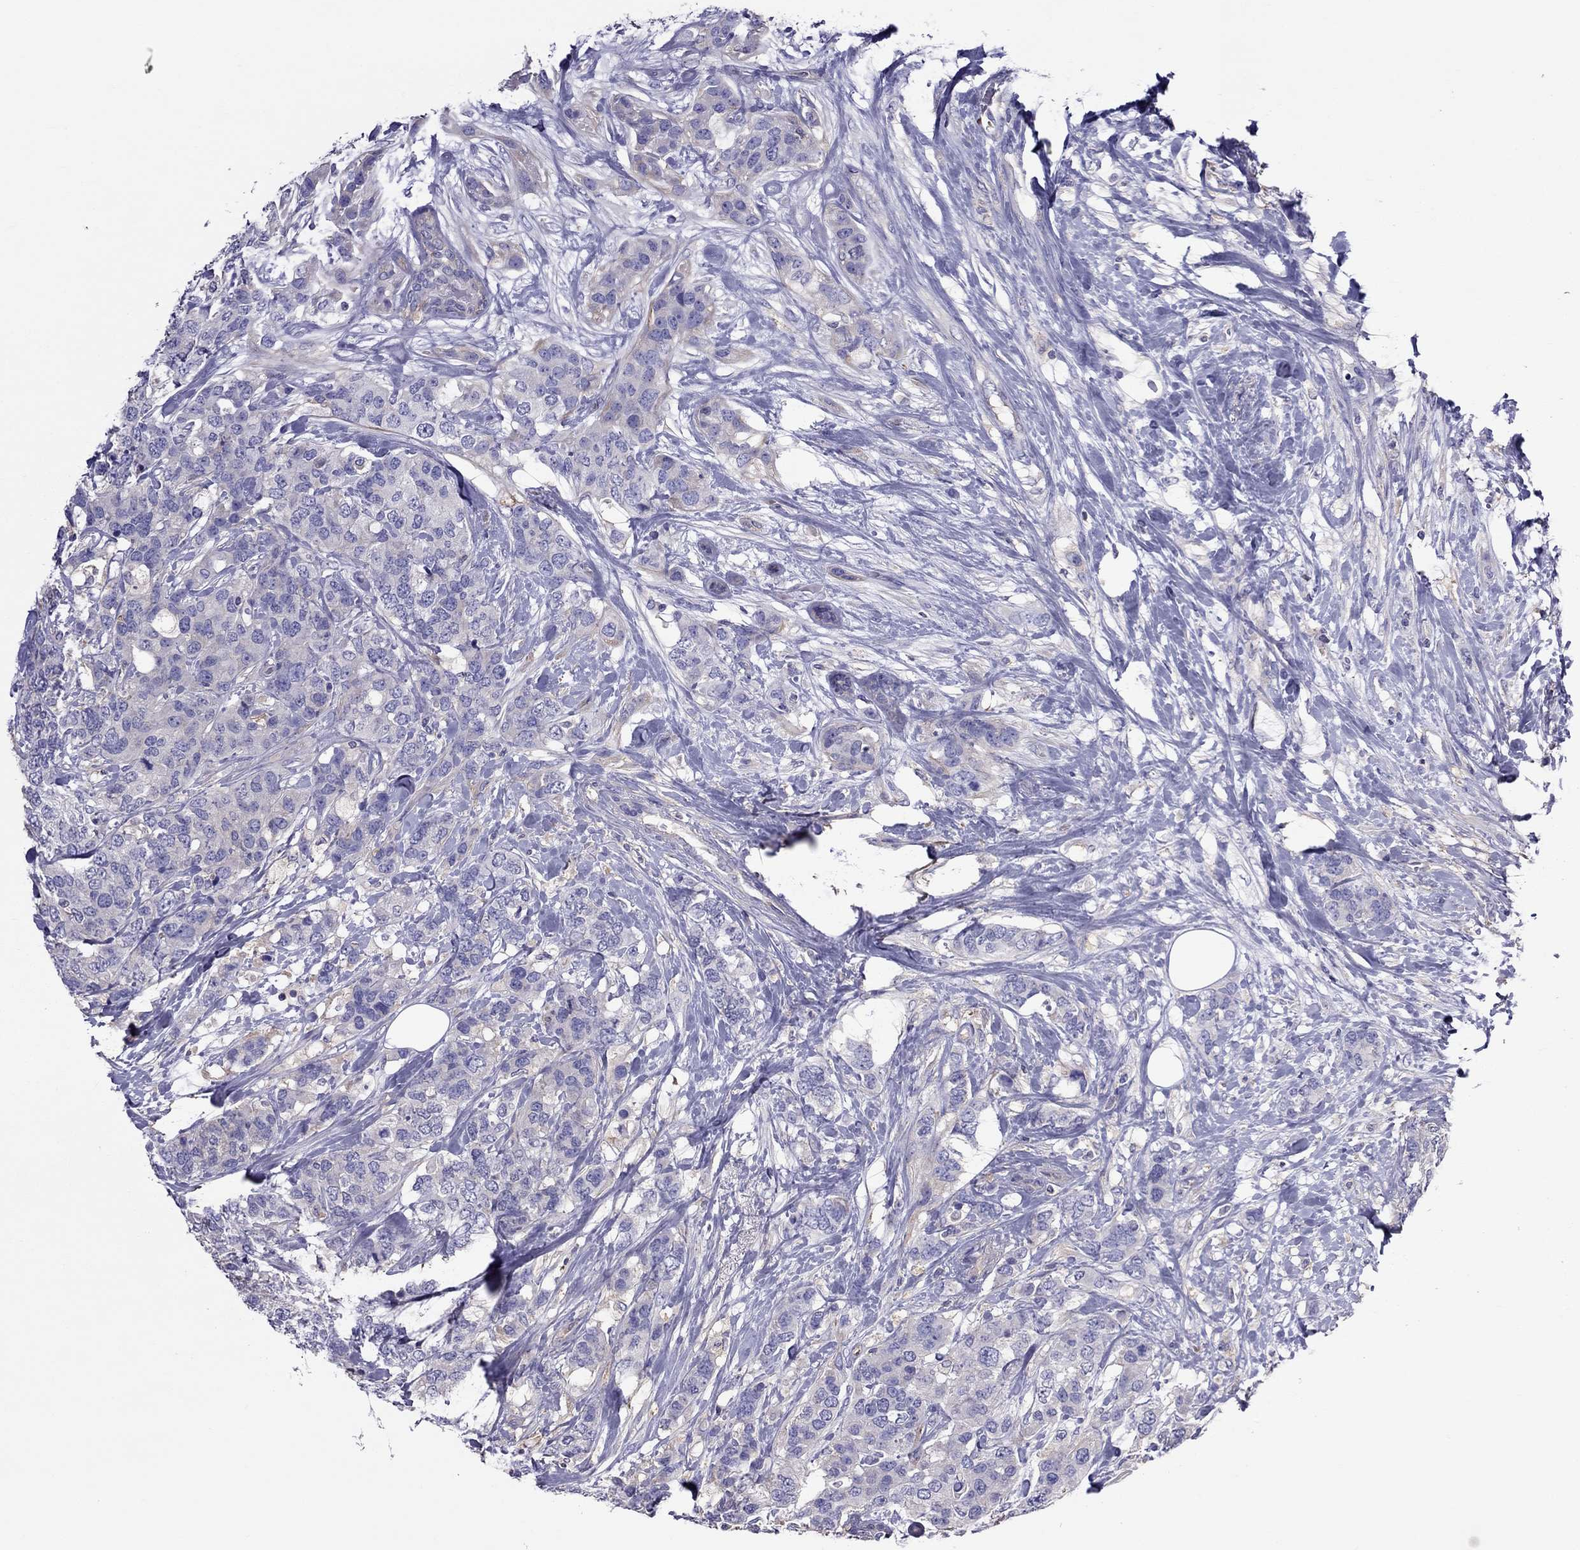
{"staining": {"intensity": "weak", "quantity": "<25%", "location": "cytoplasmic/membranous"}, "tissue": "breast cancer", "cell_type": "Tumor cells", "image_type": "cancer", "snomed": [{"axis": "morphology", "description": "Lobular carcinoma"}, {"axis": "topography", "description": "Breast"}], "caption": "Breast lobular carcinoma stained for a protein using immunohistochemistry (IHC) shows no positivity tumor cells.", "gene": "TEX22", "patient": {"sex": "female", "age": 59}}